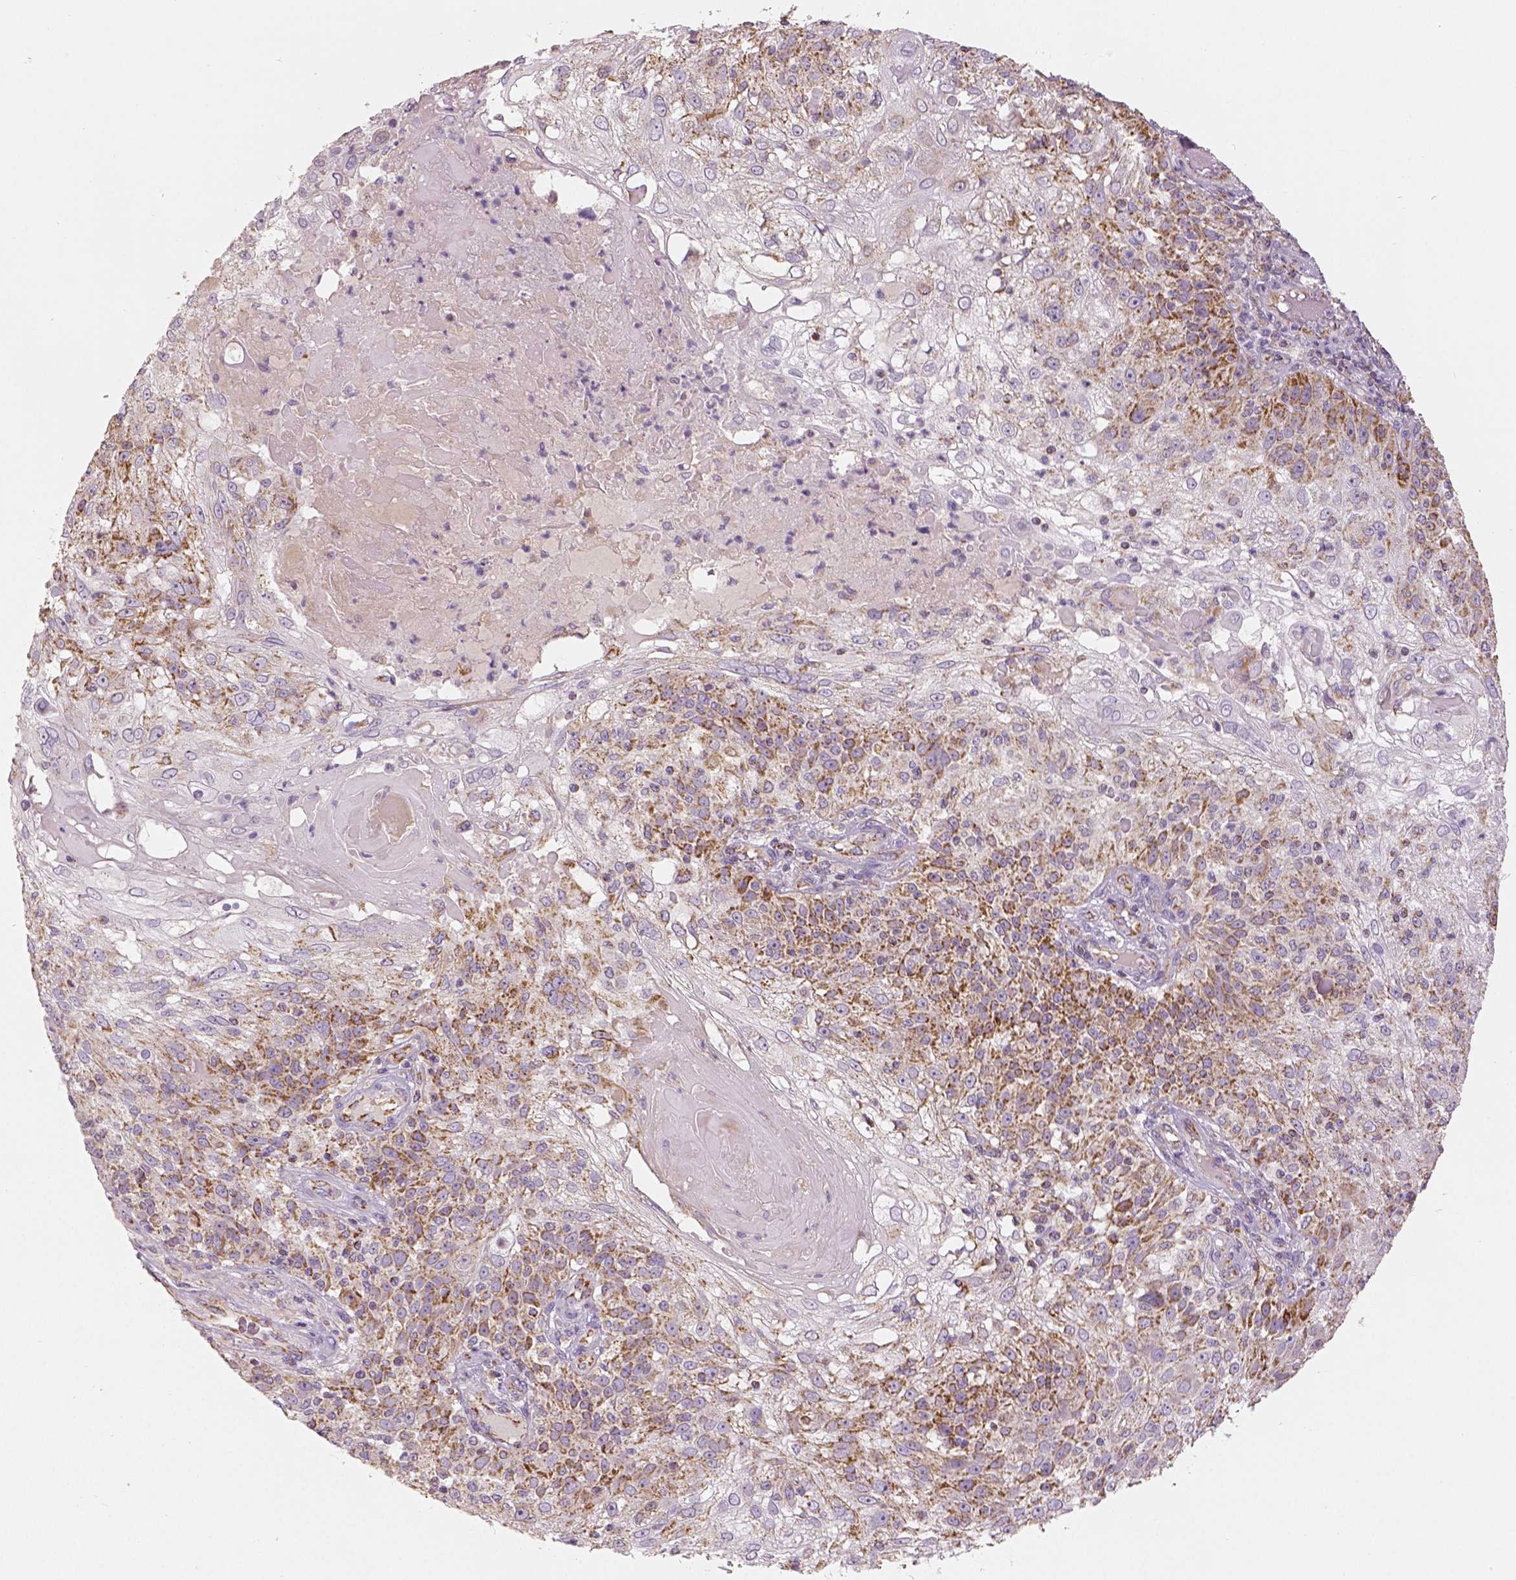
{"staining": {"intensity": "moderate", "quantity": "25%-75%", "location": "cytoplasmic/membranous"}, "tissue": "skin cancer", "cell_type": "Tumor cells", "image_type": "cancer", "snomed": [{"axis": "morphology", "description": "Normal tissue, NOS"}, {"axis": "morphology", "description": "Squamous cell carcinoma, NOS"}, {"axis": "topography", "description": "Skin"}], "caption": "There is medium levels of moderate cytoplasmic/membranous expression in tumor cells of skin squamous cell carcinoma, as demonstrated by immunohistochemical staining (brown color).", "gene": "PGAM5", "patient": {"sex": "female", "age": 83}}